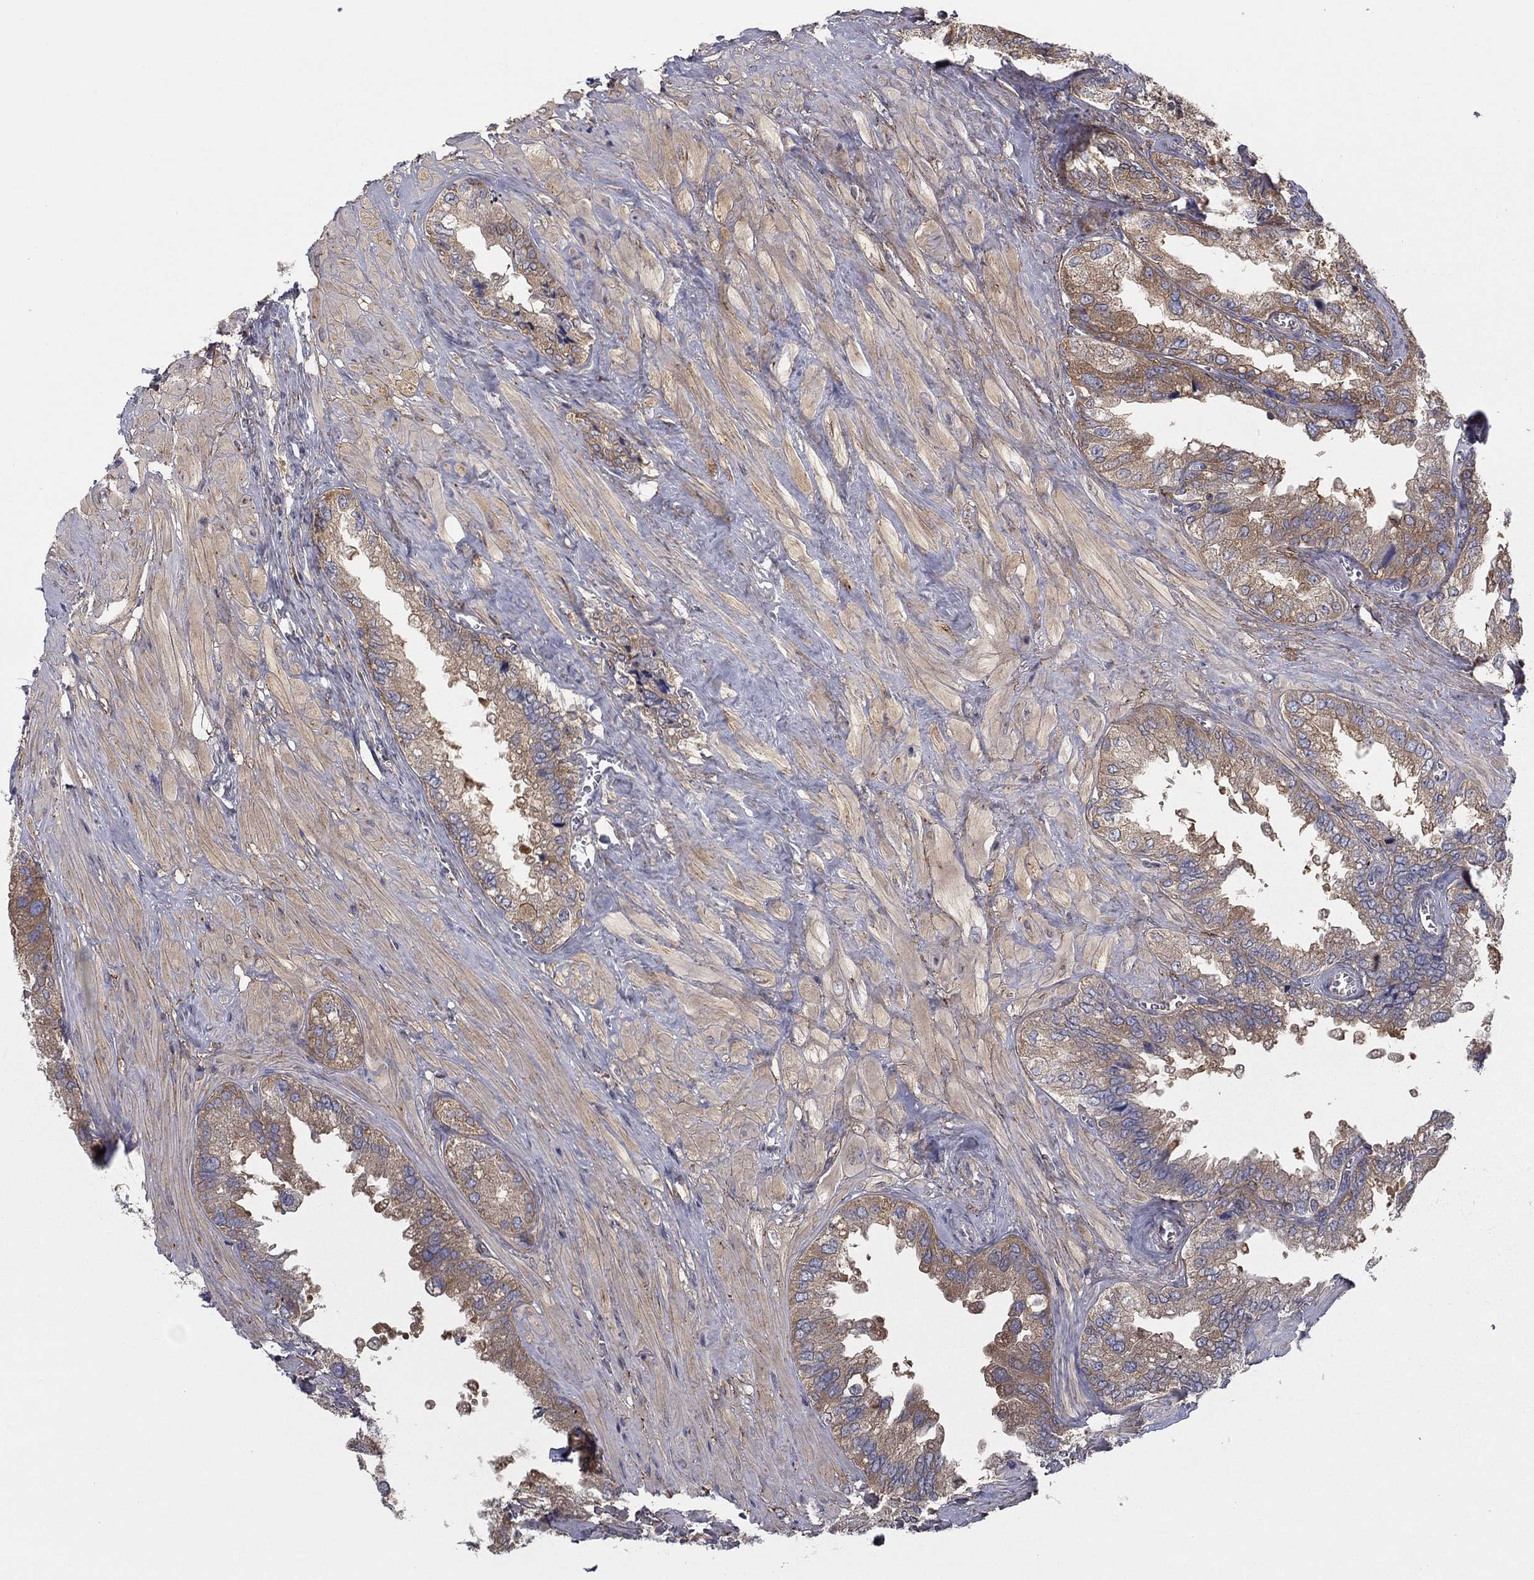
{"staining": {"intensity": "moderate", "quantity": "25%-75%", "location": "cytoplasmic/membranous"}, "tissue": "seminal vesicle", "cell_type": "Glandular cells", "image_type": "normal", "snomed": [{"axis": "morphology", "description": "Normal tissue, NOS"}, {"axis": "topography", "description": "Seminal veicle"}], "caption": "This is an image of immunohistochemistry (IHC) staining of normal seminal vesicle, which shows moderate positivity in the cytoplasmic/membranous of glandular cells.", "gene": "RNF123", "patient": {"sex": "male", "age": 67}}